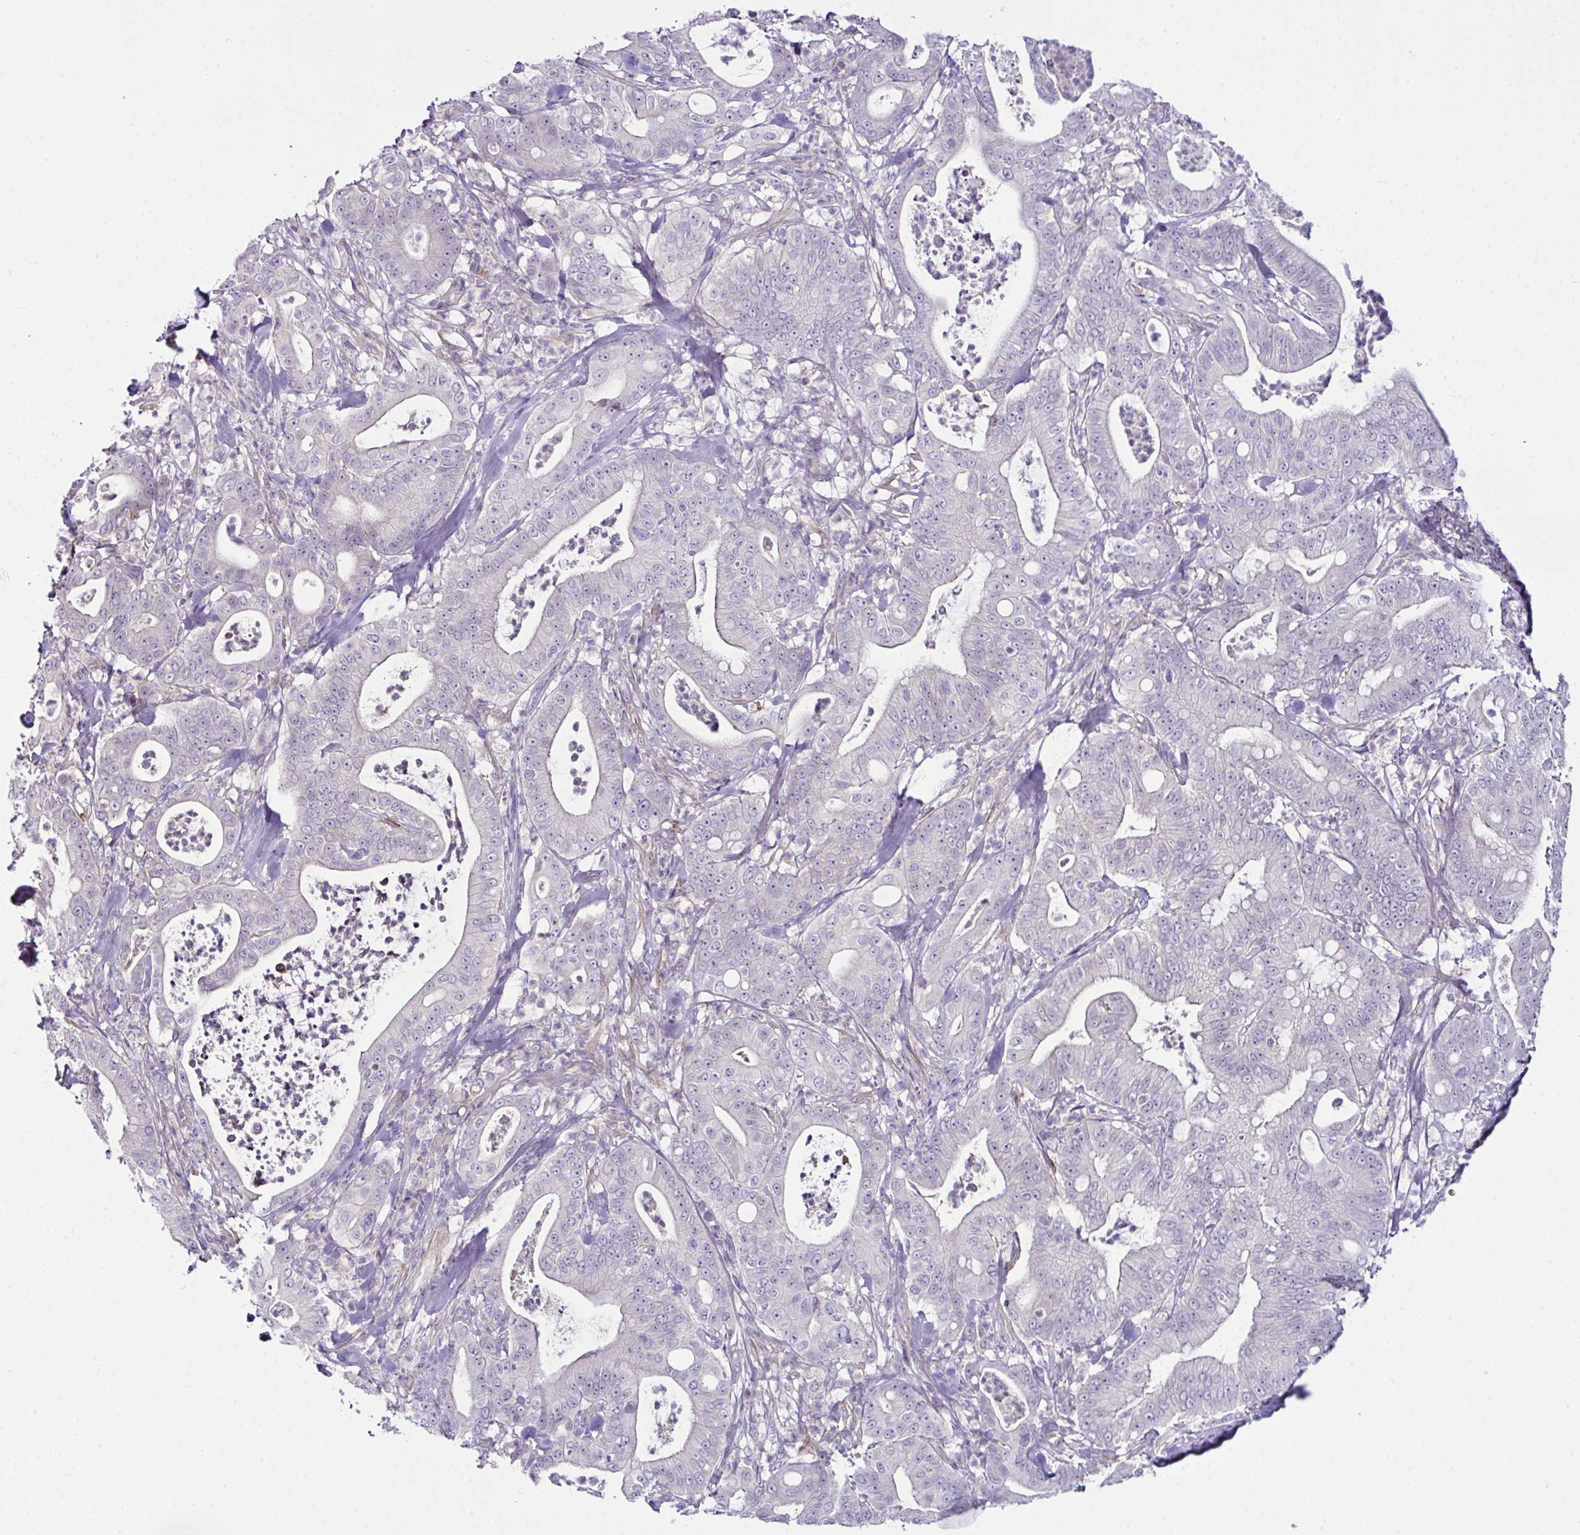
{"staining": {"intensity": "weak", "quantity": "<25%", "location": "cytoplasmic/membranous"}, "tissue": "pancreatic cancer", "cell_type": "Tumor cells", "image_type": "cancer", "snomed": [{"axis": "morphology", "description": "Adenocarcinoma, NOS"}, {"axis": "topography", "description": "Pancreas"}], "caption": "Immunohistochemistry (IHC) of human adenocarcinoma (pancreatic) exhibits no staining in tumor cells.", "gene": "D2HGDH", "patient": {"sex": "male", "age": 71}}